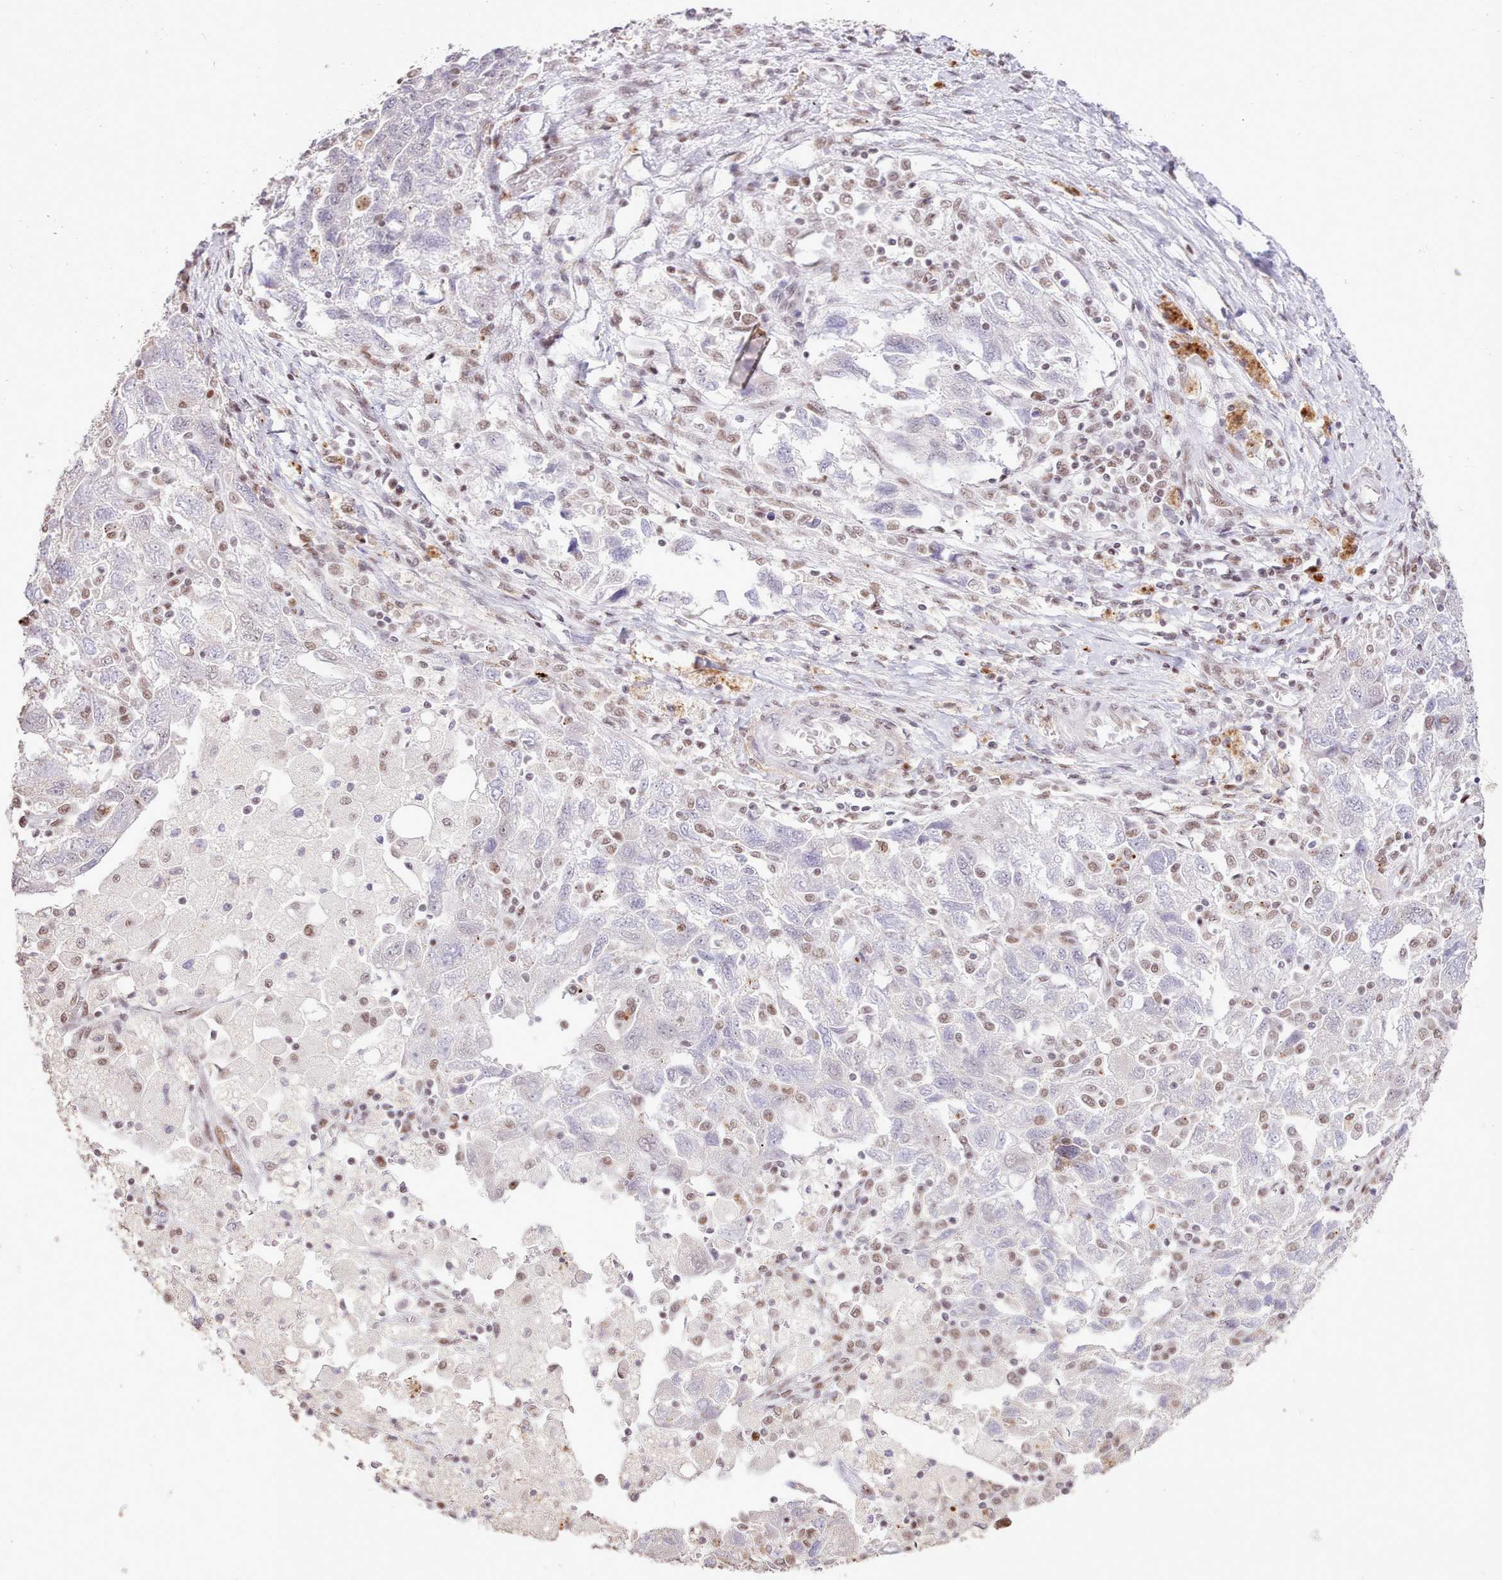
{"staining": {"intensity": "negative", "quantity": "none", "location": "none"}, "tissue": "ovarian cancer", "cell_type": "Tumor cells", "image_type": "cancer", "snomed": [{"axis": "morphology", "description": "Carcinoma, NOS"}, {"axis": "morphology", "description": "Cystadenocarcinoma, serous, NOS"}, {"axis": "topography", "description": "Ovary"}], "caption": "Tumor cells show no significant protein positivity in ovarian cancer.", "gene": "TAF15", "patient": {"sex": "female", "age": 69}}